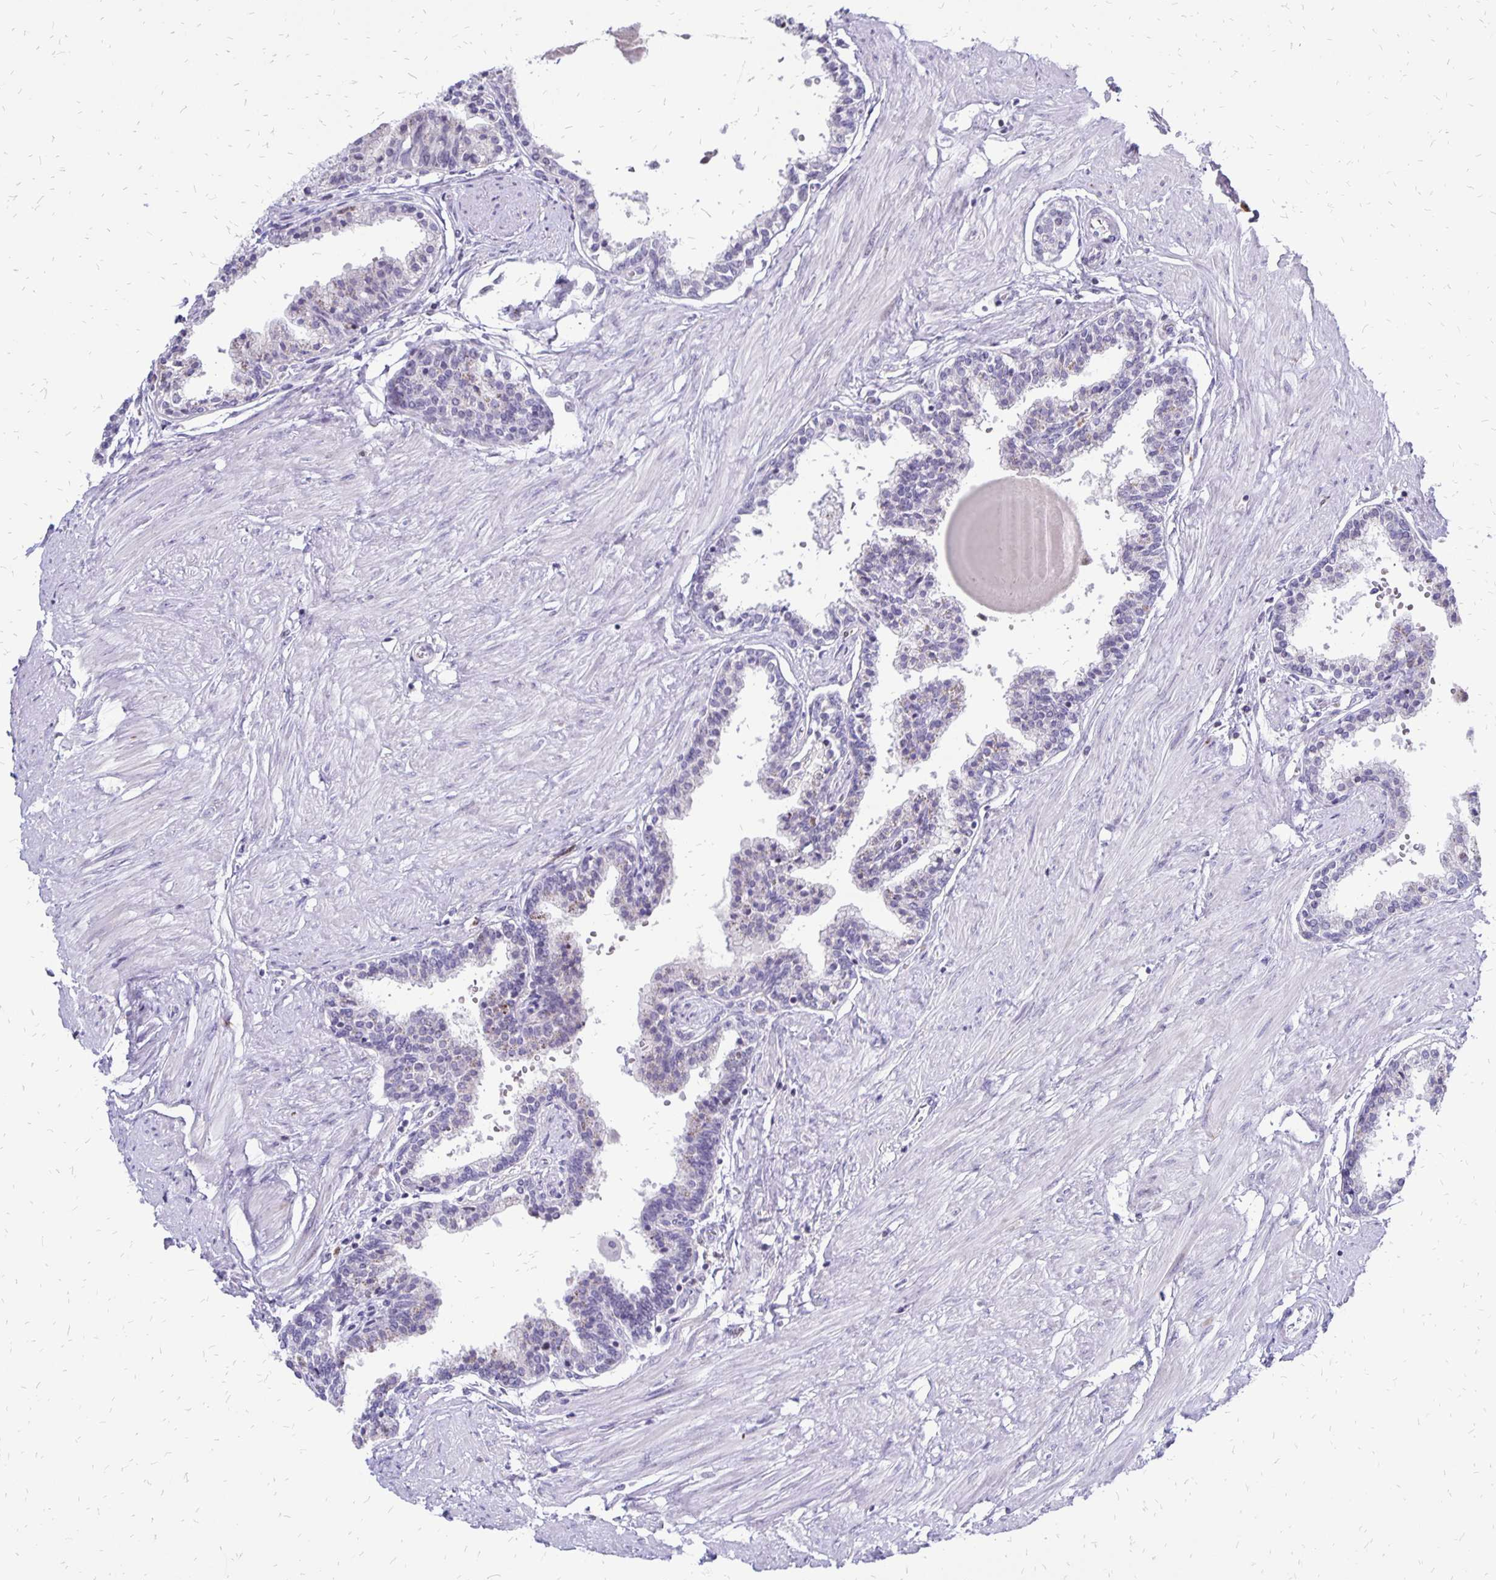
{"staining": {"intensity": "negative", "quantity": "none", "location": "none"}, "tissue": "prostate", "cell_type": "Glandular cells", "image_type": "normal", "snomed": [{"axis": "morphology", "description": "Normal tissue, NOS"}, {"axis": "topography", "description": "Prostate"}], "caption": "IHC image of unremarkable prostate: human prostate stained with DAB (3,3'-diaminobenzidine) demonstrates no significant protein staining in glandular cells.", "gene": "DCK", "patient": {"sex": "male", "age": 55}}